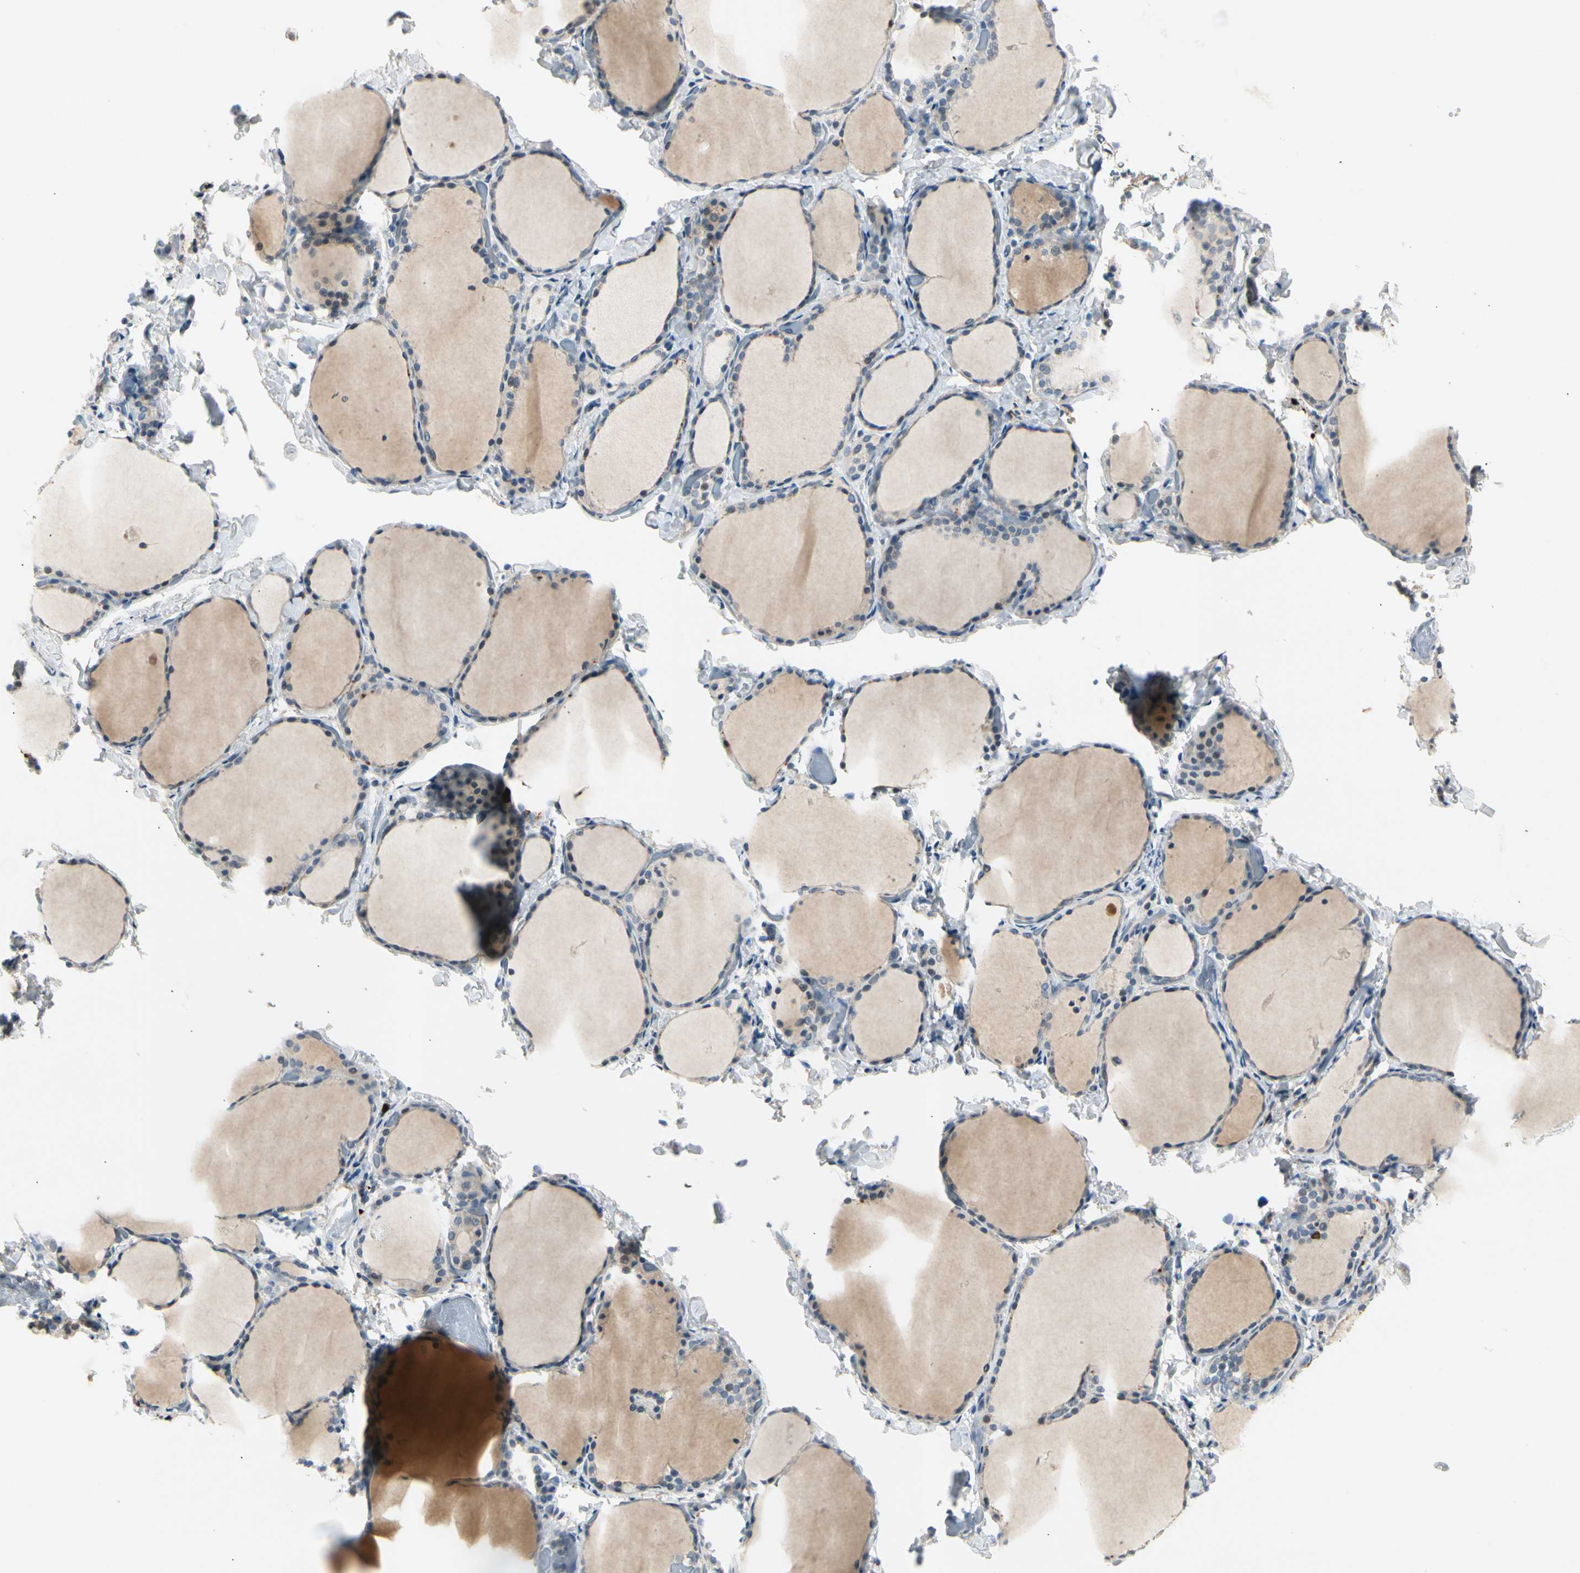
{"staining": {"intensity": "moderate", "quantity": "<25%", "location": "cytoplasmic/membranous"}, "tissue": "thyroid gland", "cell_type": "Glandular cells", "image_type": "normal", "snomed": [{"axis": "morphology", "description": "Normal tissue, NOS"}, {"axis": "morphology", "description": "Papillary adenocarcinoma, NOS"}, {"axis": "topography", "description": "Thyroid gland"}], "caption": "Brown immunohistochemical staining in unremarkable human thyroid gland reveals moderate cytoplasmic/membranous staining in about <25% of glandular cells. Immunohistochemistry (ihc) stains the protein in brown and the nuclei are stained blue.", "gene": "PITX1", "patient": {"sex": "female", "age": 30}}